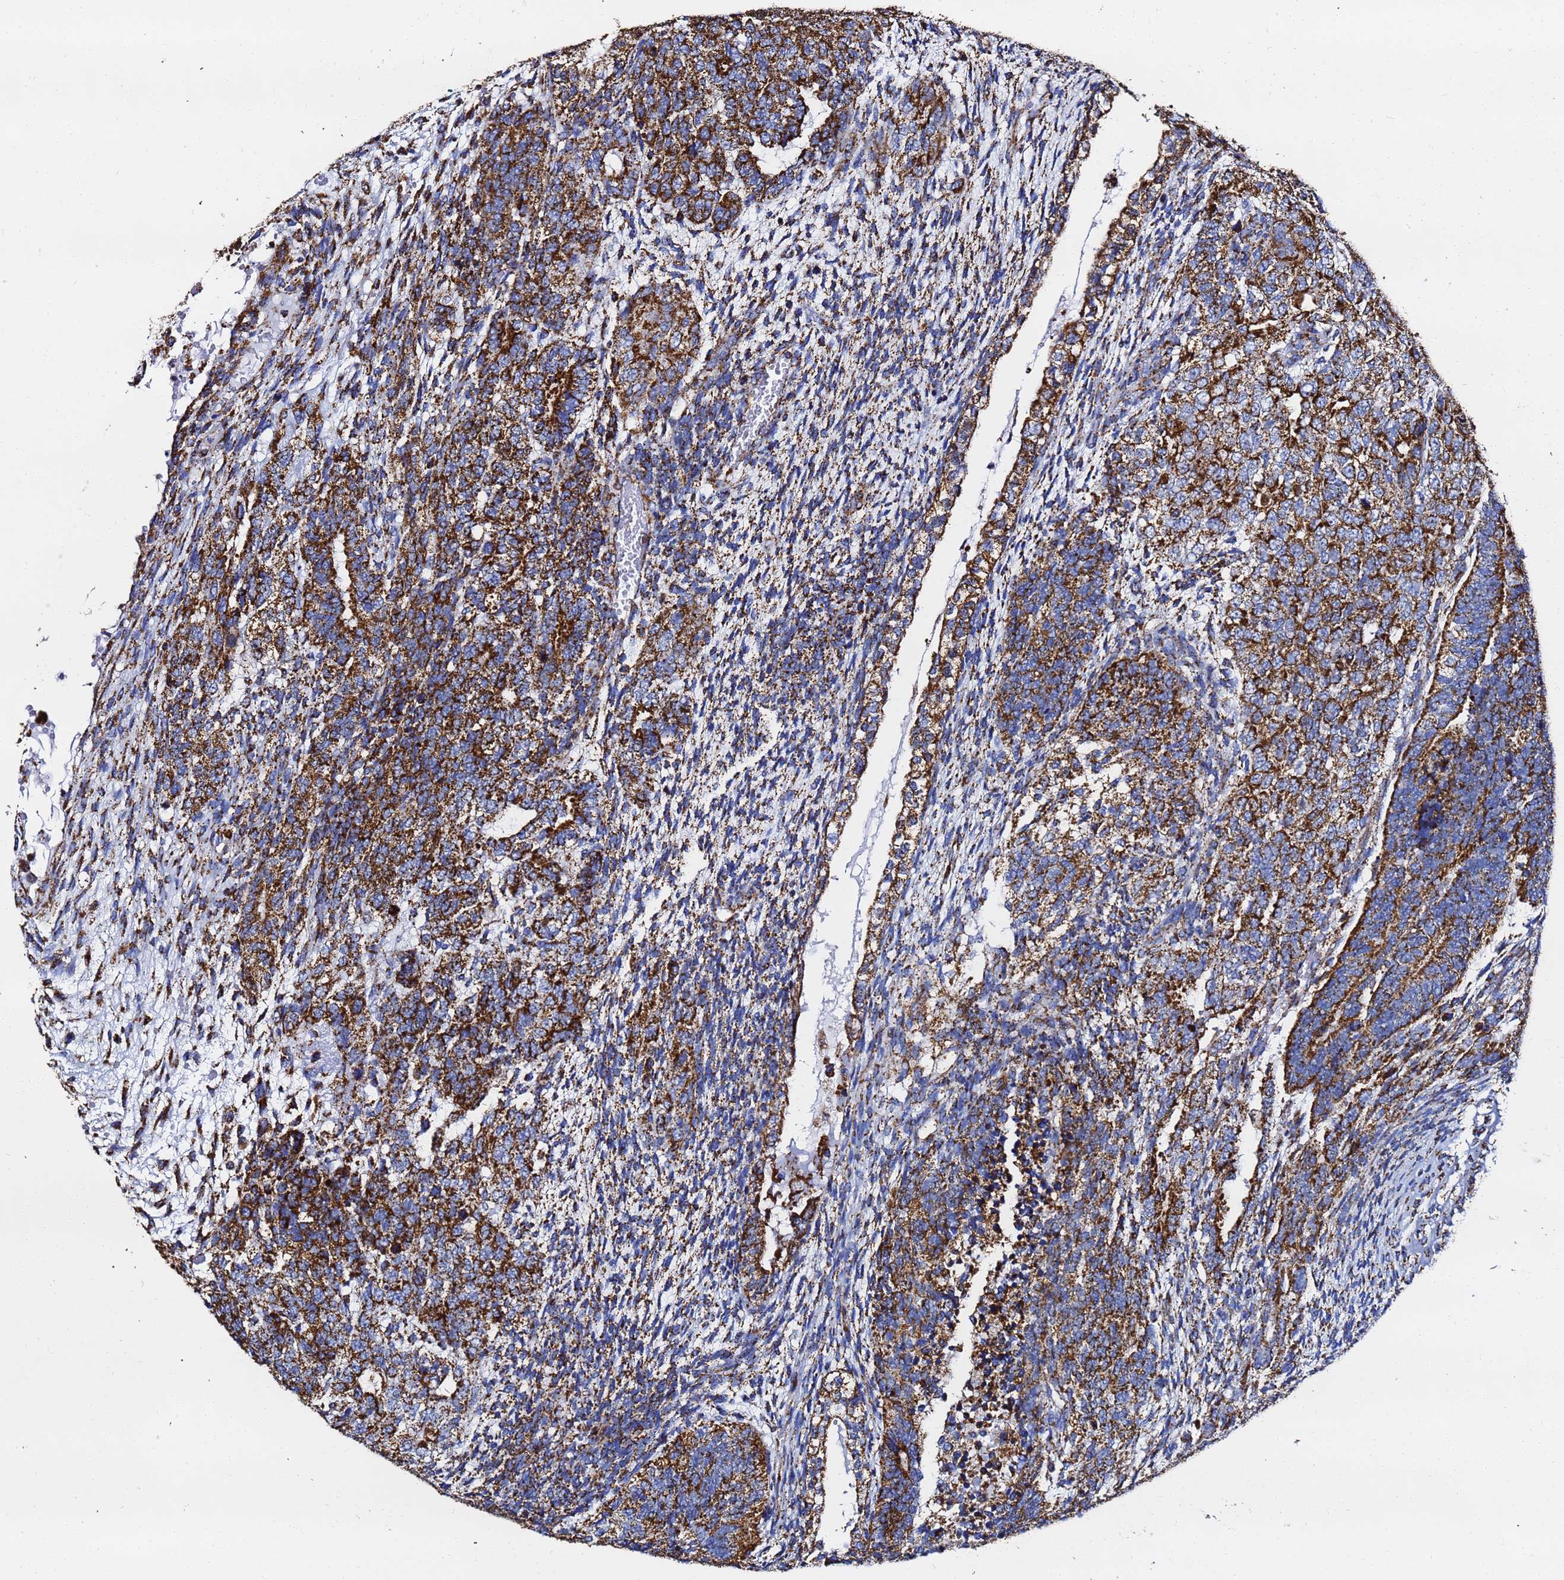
{"staining": {"intensity": "strong", "quantity": ">75%", "location": "cytoplasmic/membranous"}, "tissue": "testis cancer", "cell_type": "Tumor cells", "image_type": "cancer", "snomed": [{"axis": "morphology", "description": "Carcinoma, Embryonal, NOS"}, {"axis": "topography", "description": "Testis"}], "caption": "Testis cancer stained for a protein (brown) demonstrates strong cytoplasmic/membranous positive positivity in about >75% of tumor cells.", "gene": "PHB2", "patient": {"sex": "male", "age": 23}}